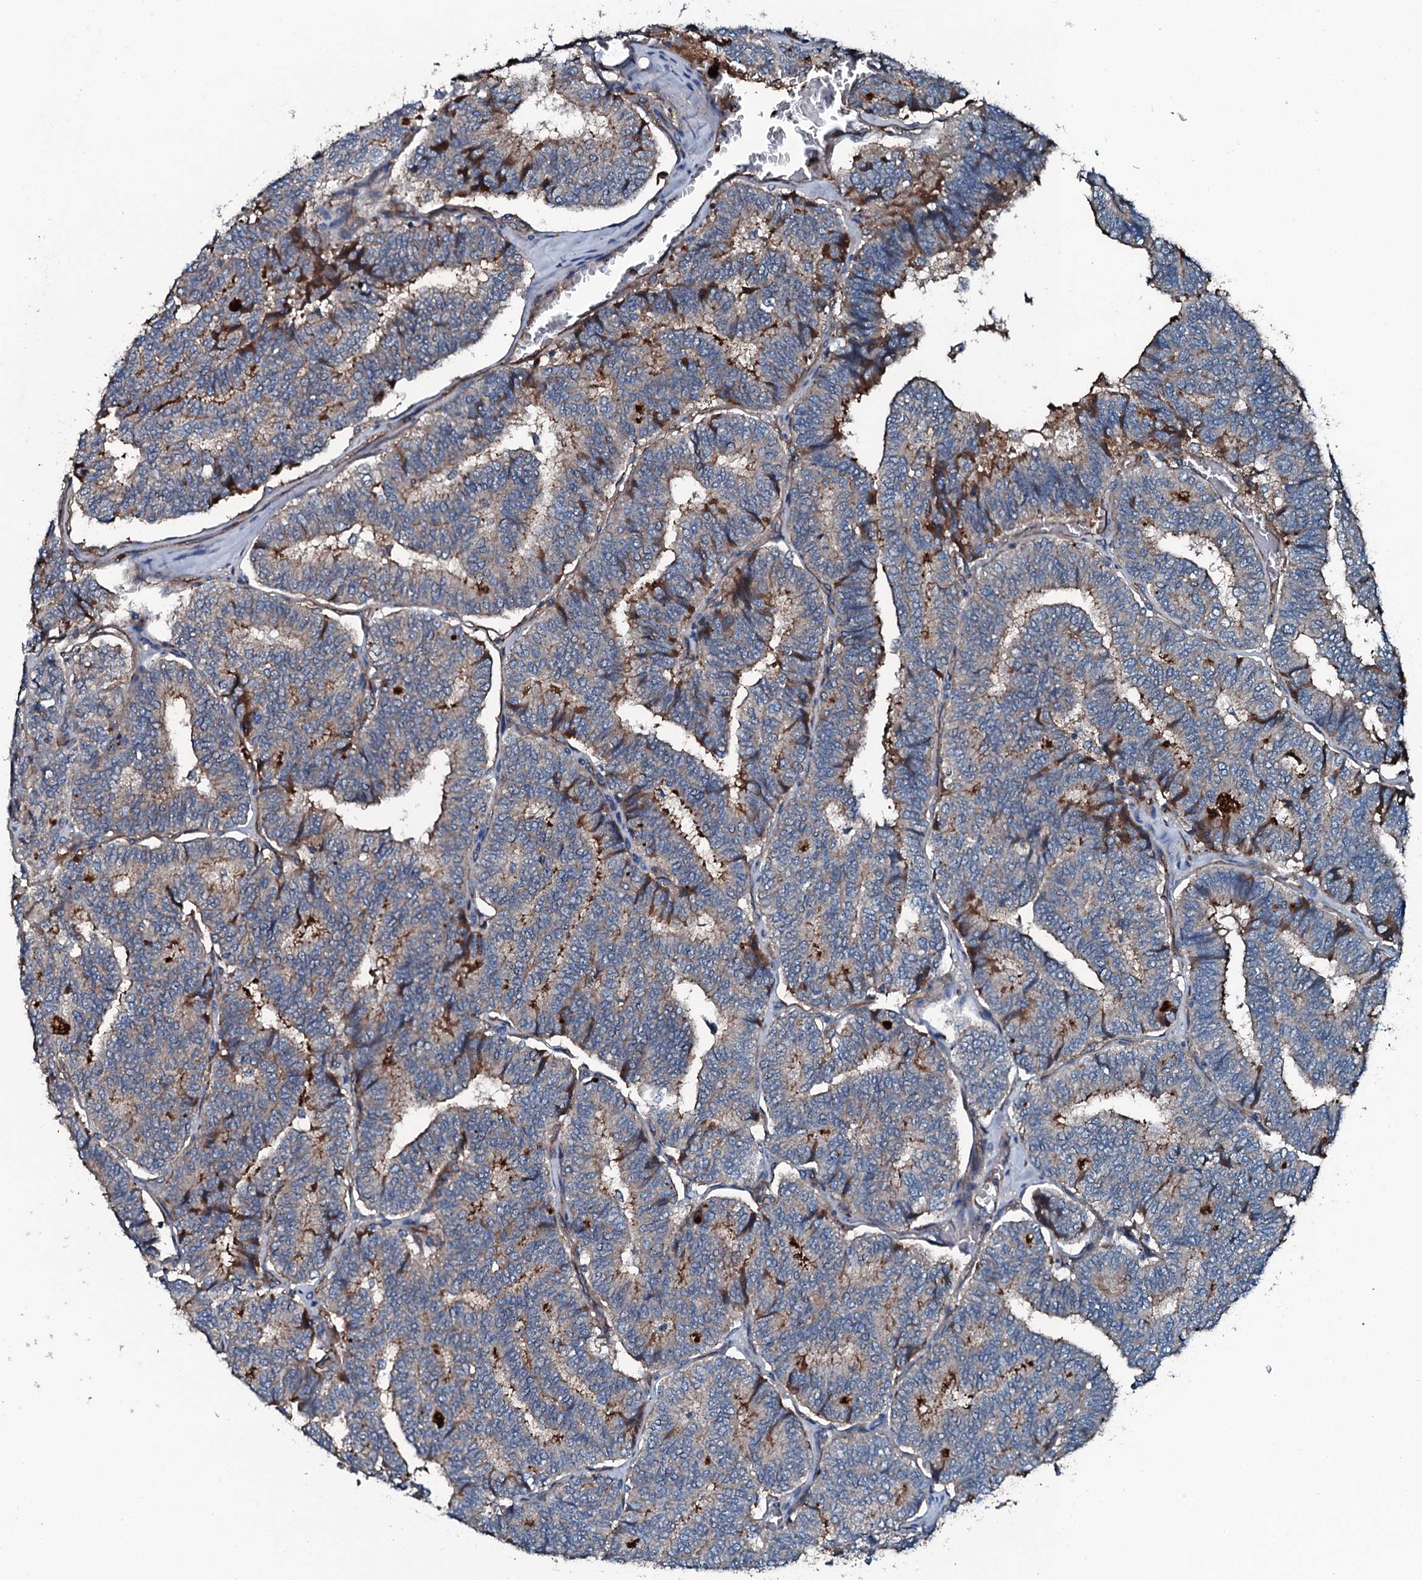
{"staining": {"intensity": "moderate", "quantity": "25%-75%", "location": "cytoplasmic/membranous"}, "tissue": "thyroid cancer", "cell_type": "Tumor cells", "image_type": "cancer", "snomed": [{"axis": "morphology", "description": "Papillary adenocarcinoma, NOS"}, {"axis": "topography", "description": "Thyroid gland"}], "caption": "High-magnification brightfield microscopy of thyroid papillary adenocarcinoma stained with DAB (brown) and counterstained with hematoxylin (blue). tumor cells exhibit moderate cytoplasmic/membranous positivity is present in about25%-75% of cells.", "gene": "TRIM7", "patient": {"sex": "female", "age": 35}}